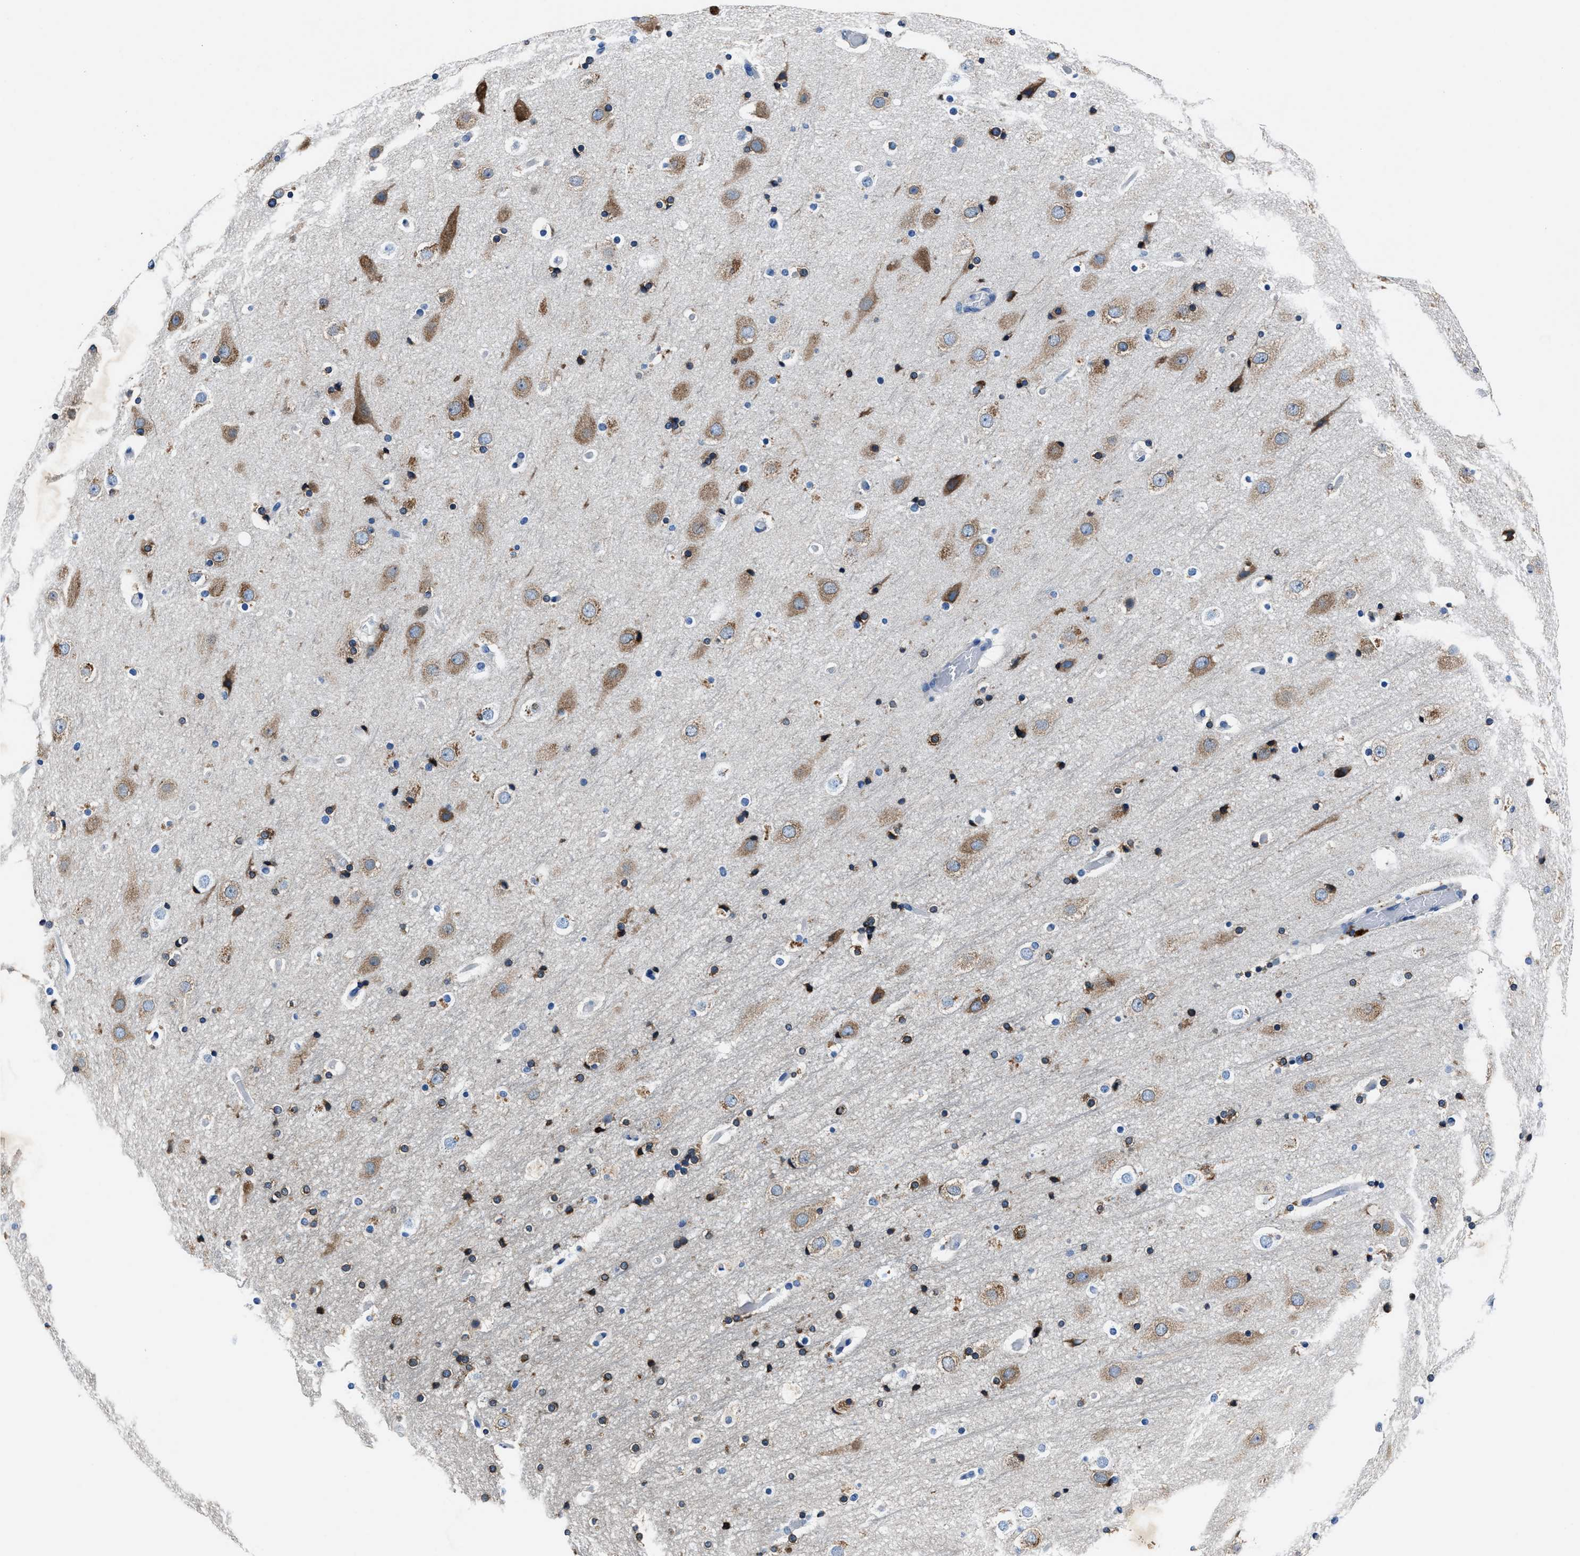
{"staining": {"intensity": "negative", "quantity": "none", "location": "none"}, "tissue": "cerebral cortex", "cell_type": "Endothelial cells", "image_type": "normal", "snomed": [{"axis": "morphology", "description": "Normal tissue, NOS"}, {"axis": "topography", "description": "Cerebral cortex"}], "caption": "There is no significant staining in endothelial cells of cerebral cortex. (IHC, brightfield microscopy, high magnification).", "gene": "NACAD", "patient": {"sex": "male", "age": 57}}